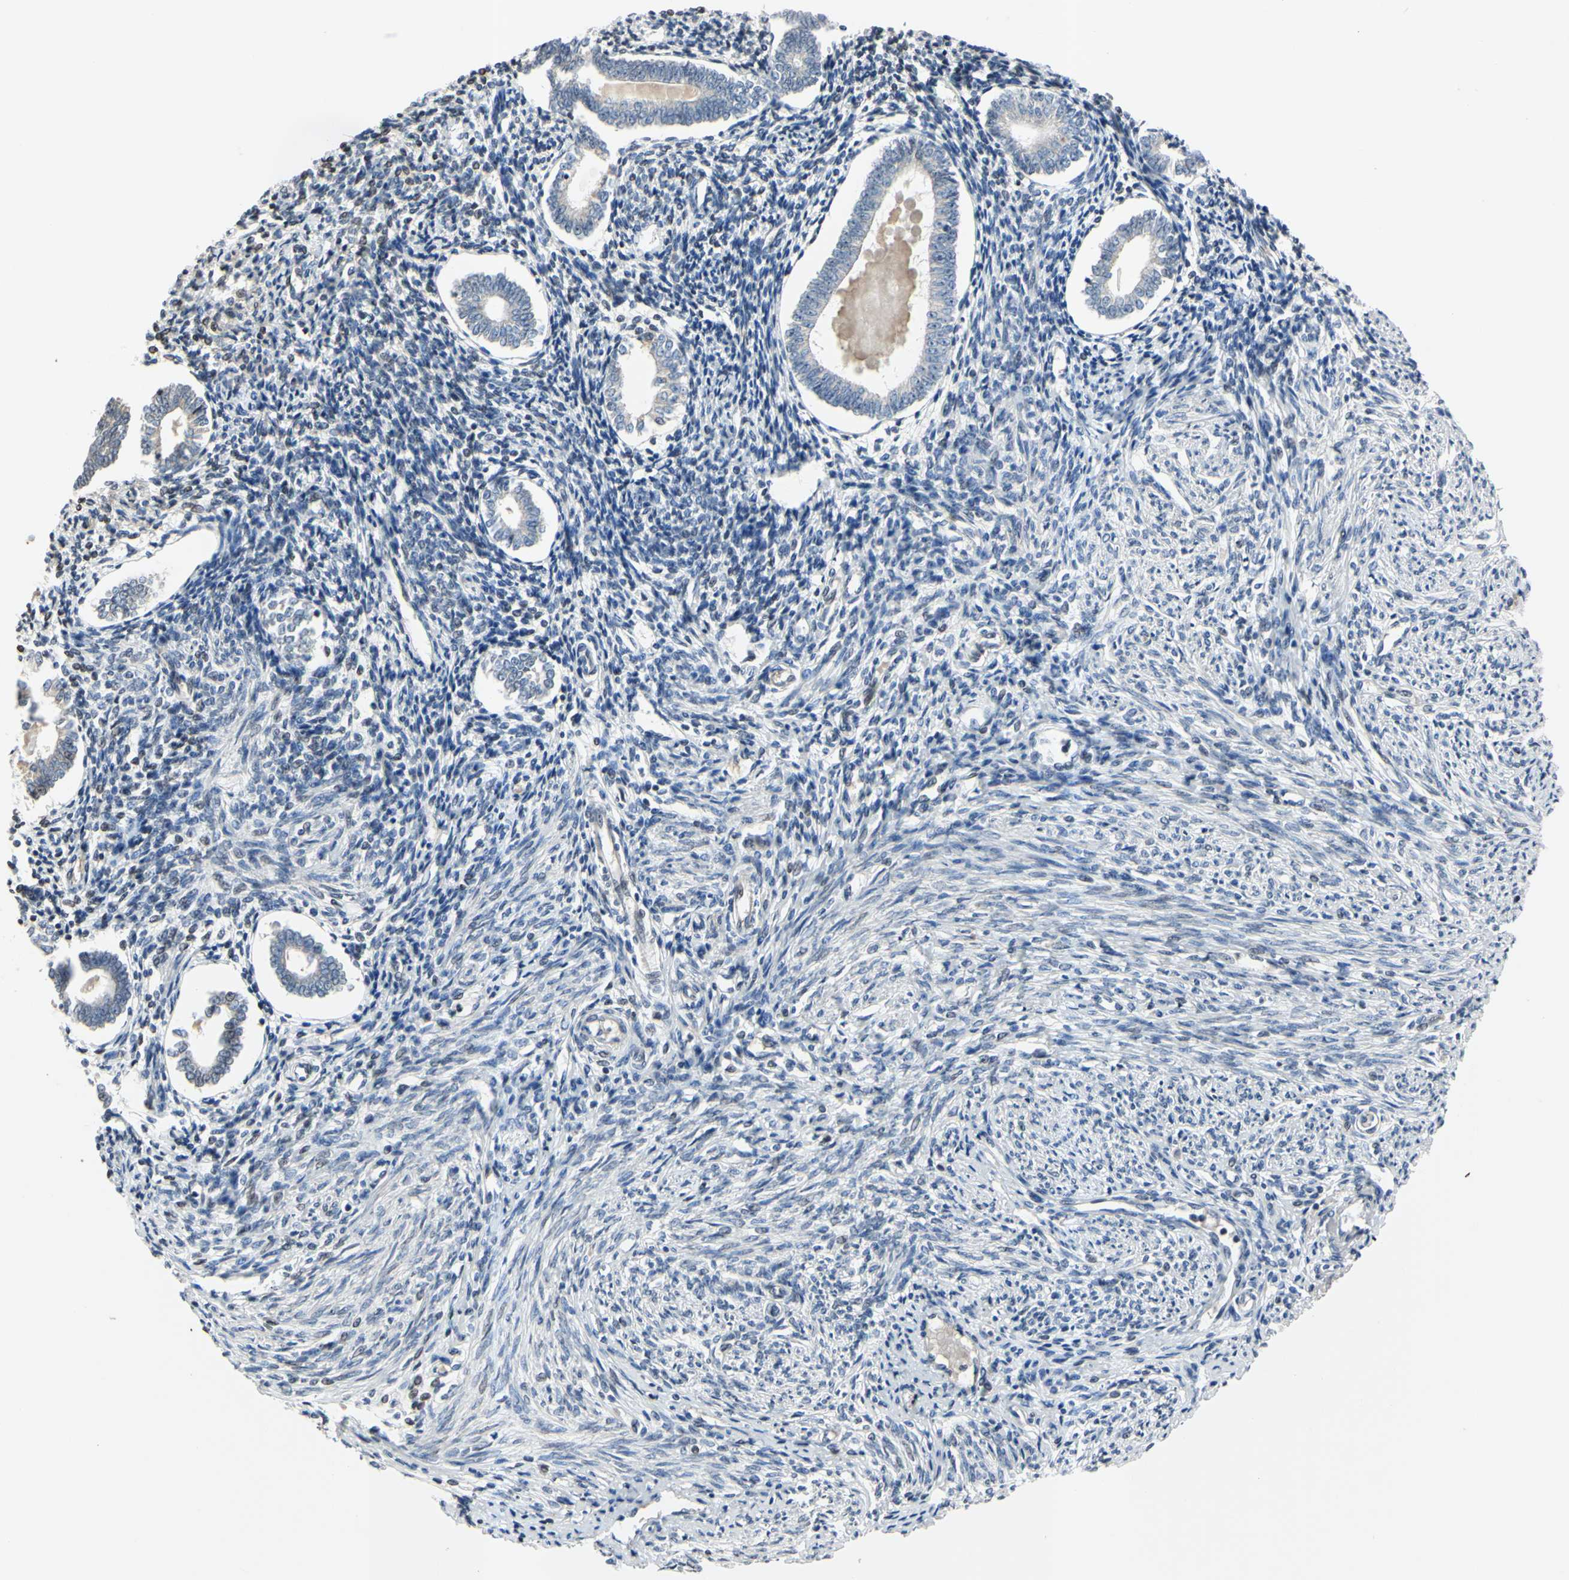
{"staining": {"intensity": "weak", "quantity": "<25%", "location": "nuclear"}, "tissue": "endometrium", "cell_type": "Cells in endometrial stroma", "image_type": "normal", "snomed": [{"axis": "morphology", "description": "Normal tissue, NOS"}, {"axis": "topography", "description": "Endometrium"}], "caption": "Histopathology image shows no protein positivity in cells in endometrial stroma of benign endometrium.", "gene": "ARG1", "patient": {"sex": "female", "age": 71}}